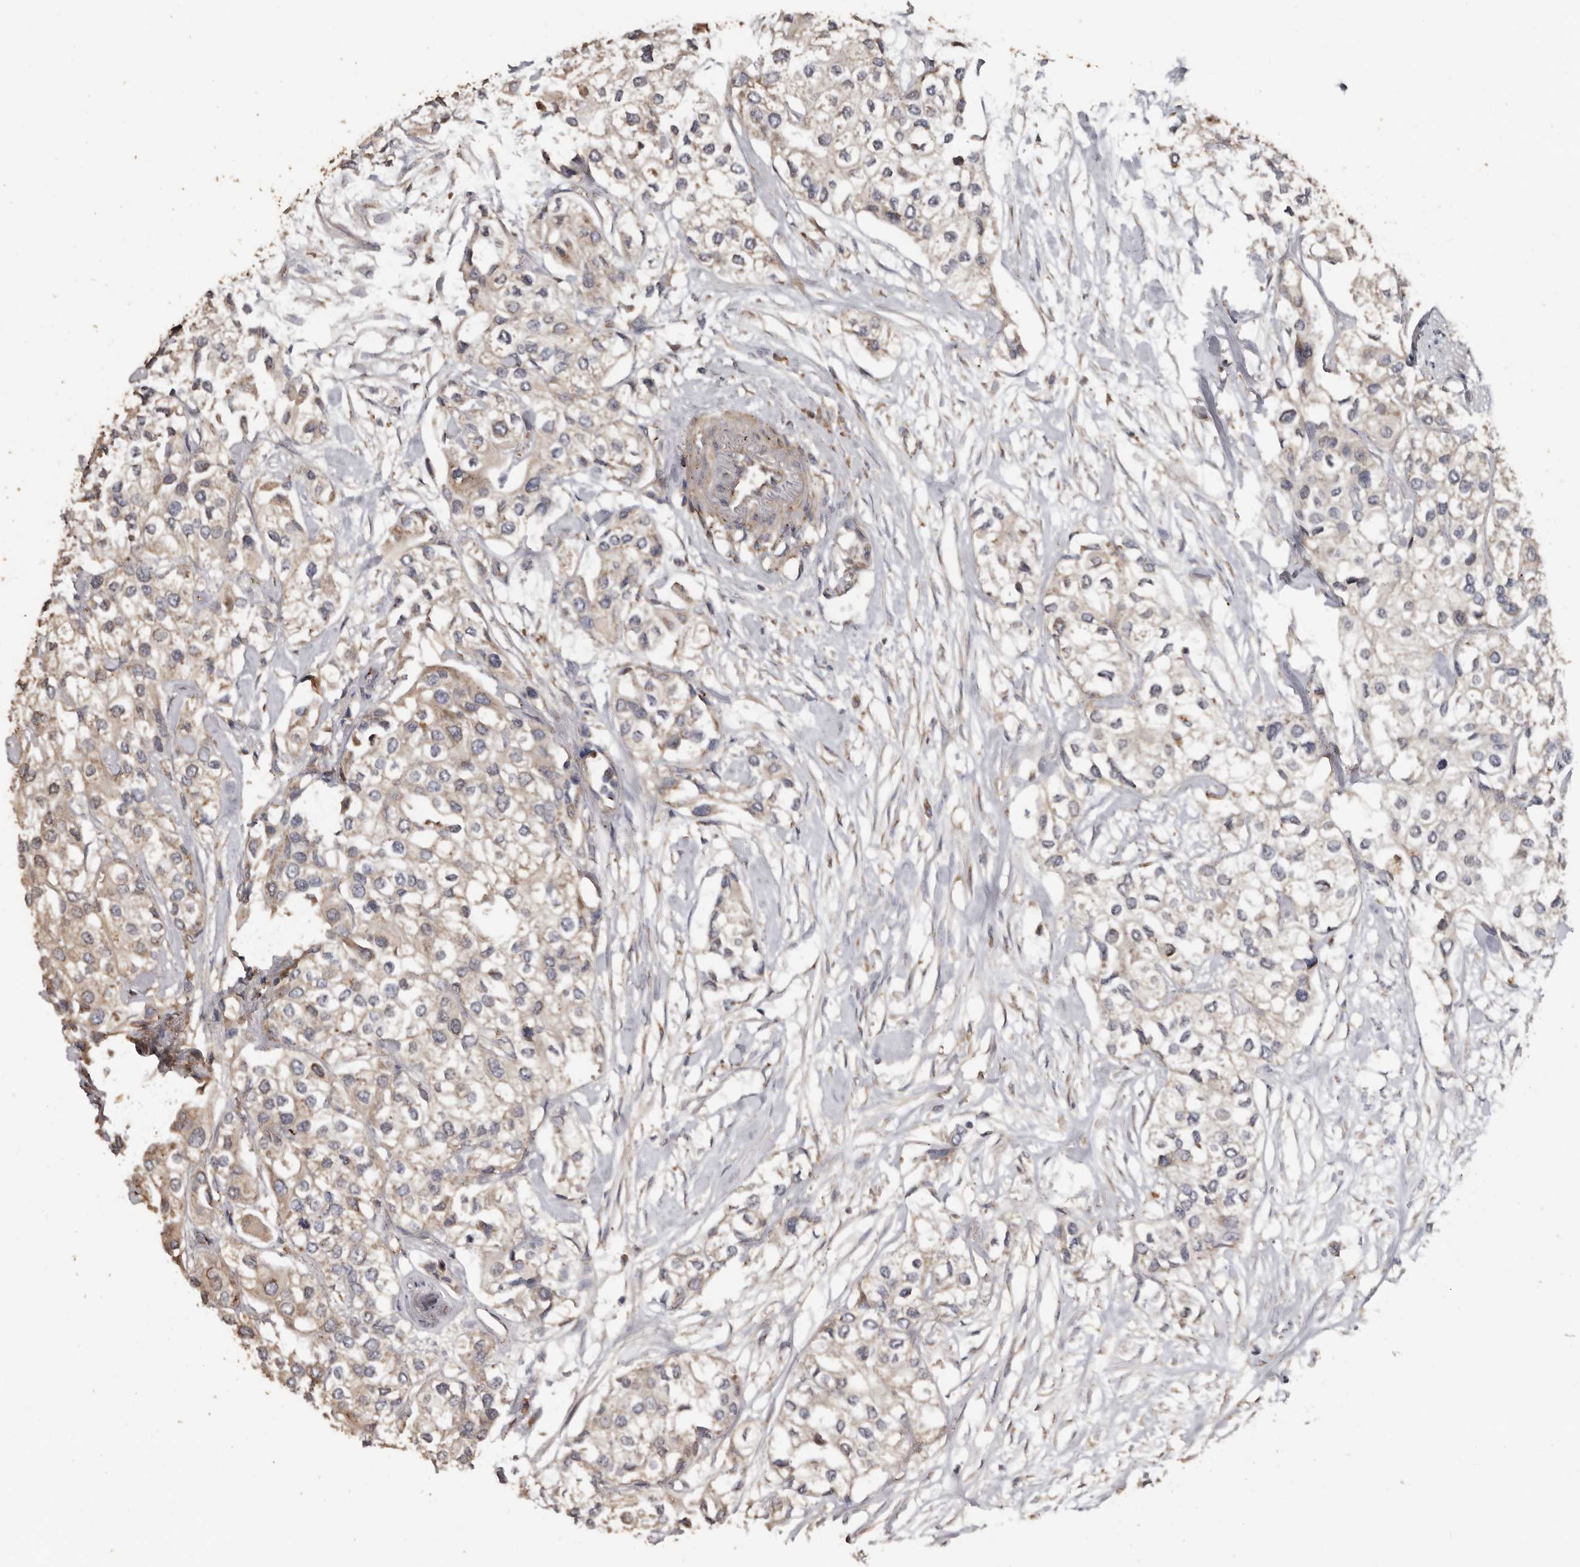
{"staining": {"intensity": "weak", "quantity": "25%-75%", "location": "cytoplasmic/membranous"}, "tissue": "urothelial cancer", "cell_type": "Tumor cells", "image_type": "cancer", "snomed": [{"axis": "morphology", "description": "Urothelial carcinoma, High grade"}, {"axis": "topography", "description": "Urinary bladder"}], "caption": "Immunohistochemistry histopathology image of neoplastic tissue: human high-grade urothelial carcinoma stained using IHC shows low levels of weak protein expression localized specifically in the cytoplasmic/membranous of tumor cells, appearing as a cytoplasmic/membranous brown color.", "gene": "FLCN", "patient": {"sex": "male", "age": 64}}